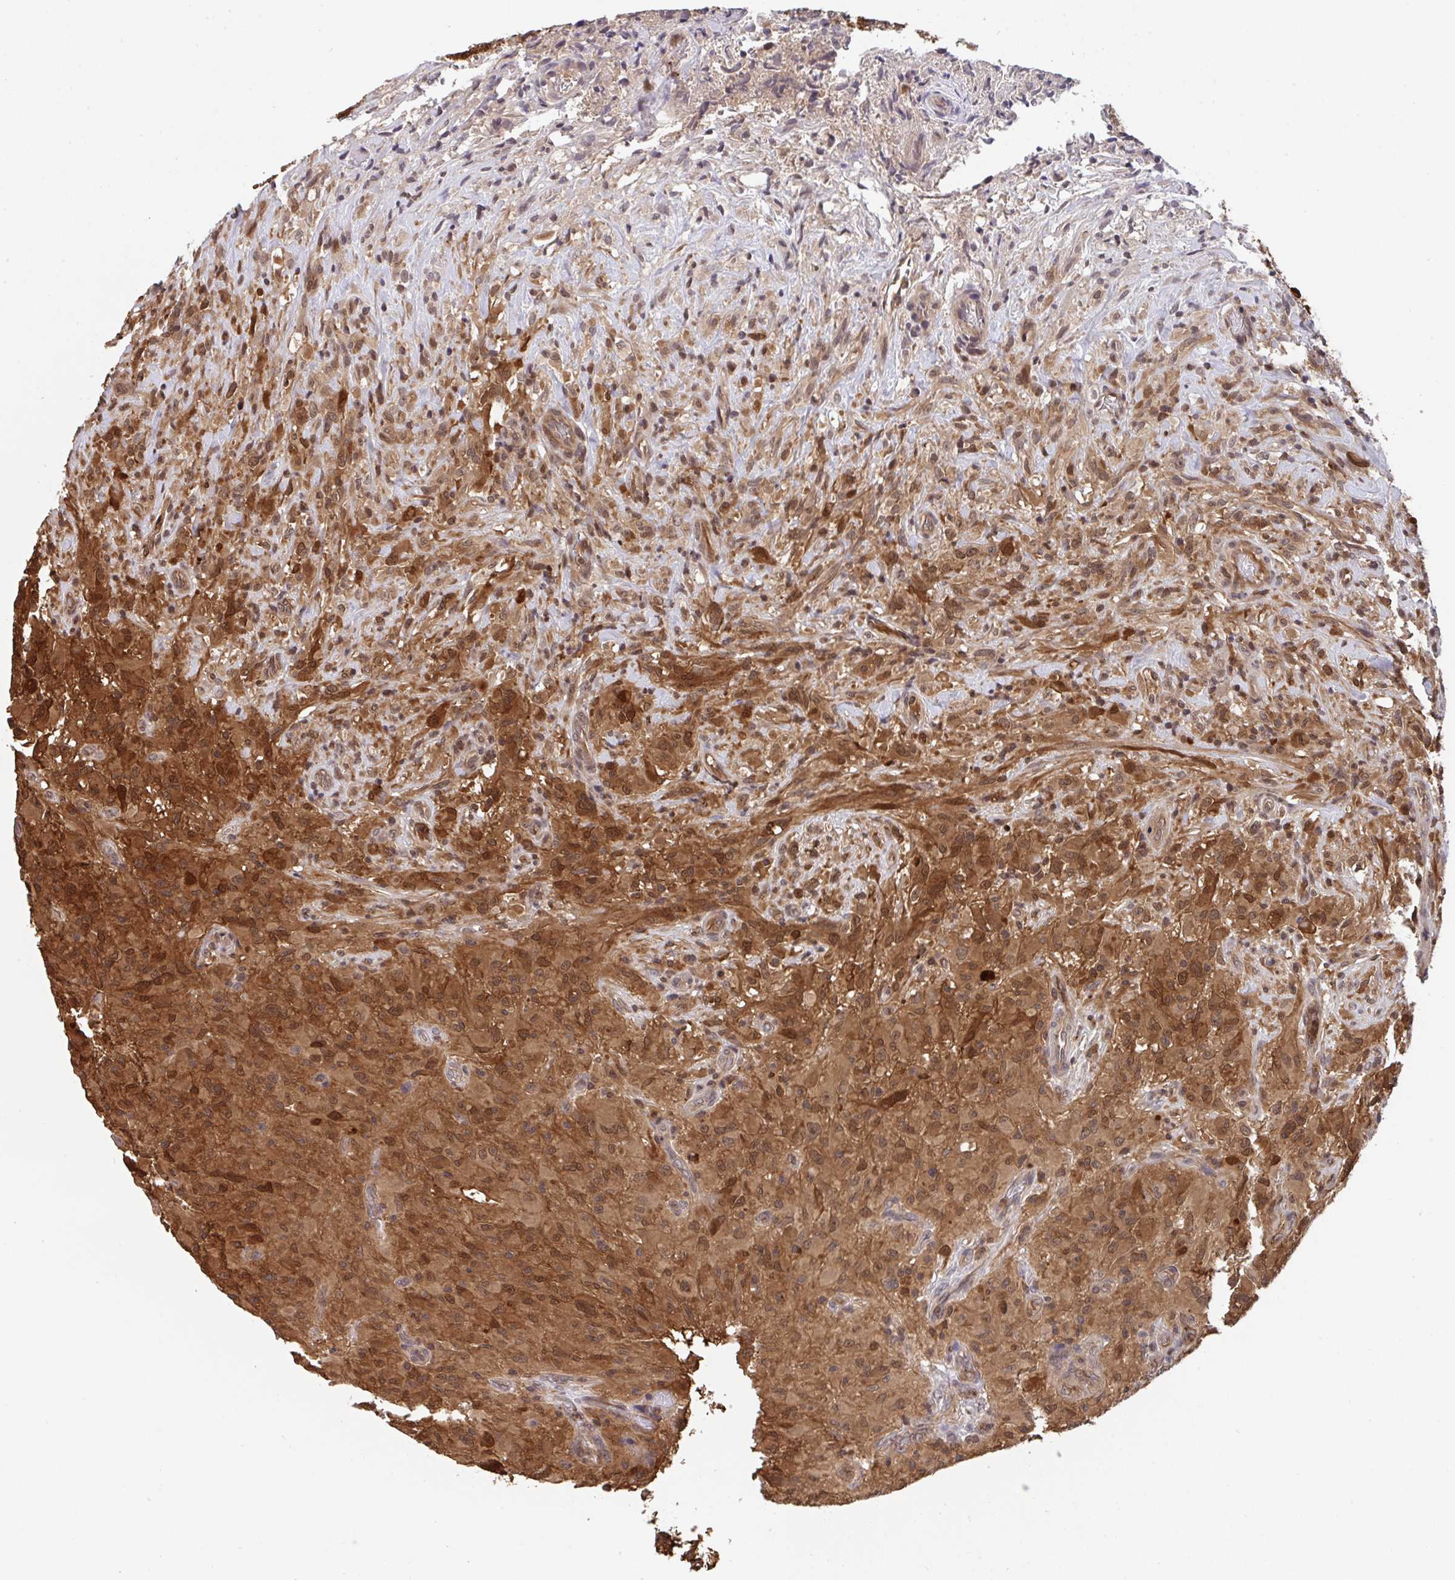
{"staining": {"intensity": "moderate", "quantity": ">75%", "location": "cytoplasmic/membranous,nuclear"}, "tissue": "glioma", "cell_type": "Tumor cells", "image_type": "cancer", "snomed": [{"axis": "morphology", "description": "Glioma, malignant, High grade"}, {"axis": "topography", "description": "Brain"}], "caption": "This is an image of immunohistochemistry staining of glioma, which shows moderate positivity in the cytoplasmic/membranous and nuclear of tumor cells.", "gene": "TIGAR", "patient": {"sex": "male", "age": 71}}